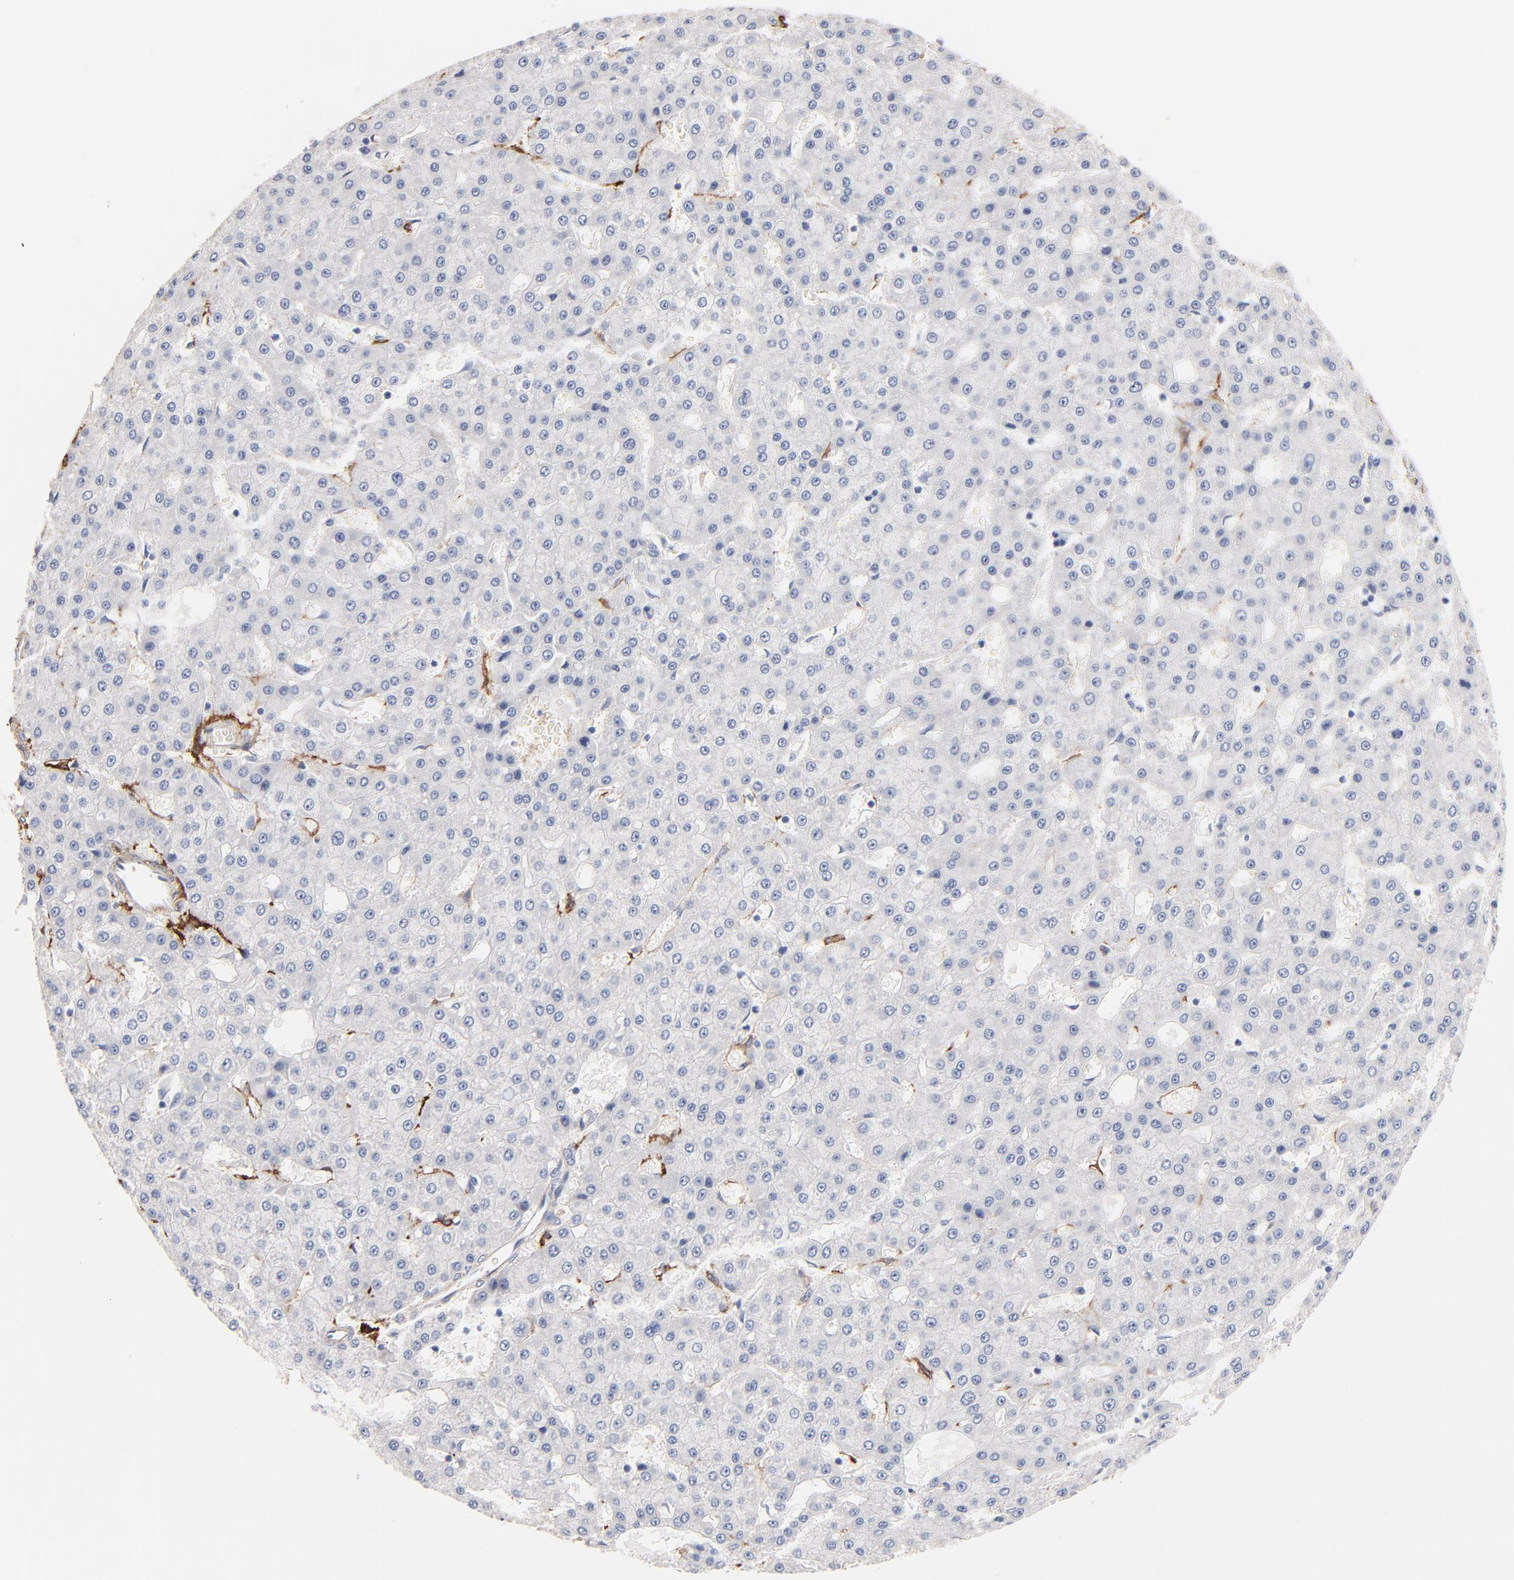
{"staining": {"intensity": "negative", "quantity": "none", "location": "none"}, "tissue": "liver cancer", "cell_type": "Tumor cells", "image_type": "cancer", "snomed": [{"axis": "morphology", "description": "Carcinoma, Hepatocellular, NOS"}, {"axis": "topography", "description": "Liver"}], "caption": "Immunohistochemical staining of liver cancer (hepatocellular carcinoma) displays no significant expression in tumor cells.", "gene": "ITGA8", "patient": {"sex": "male", "age": 47}}